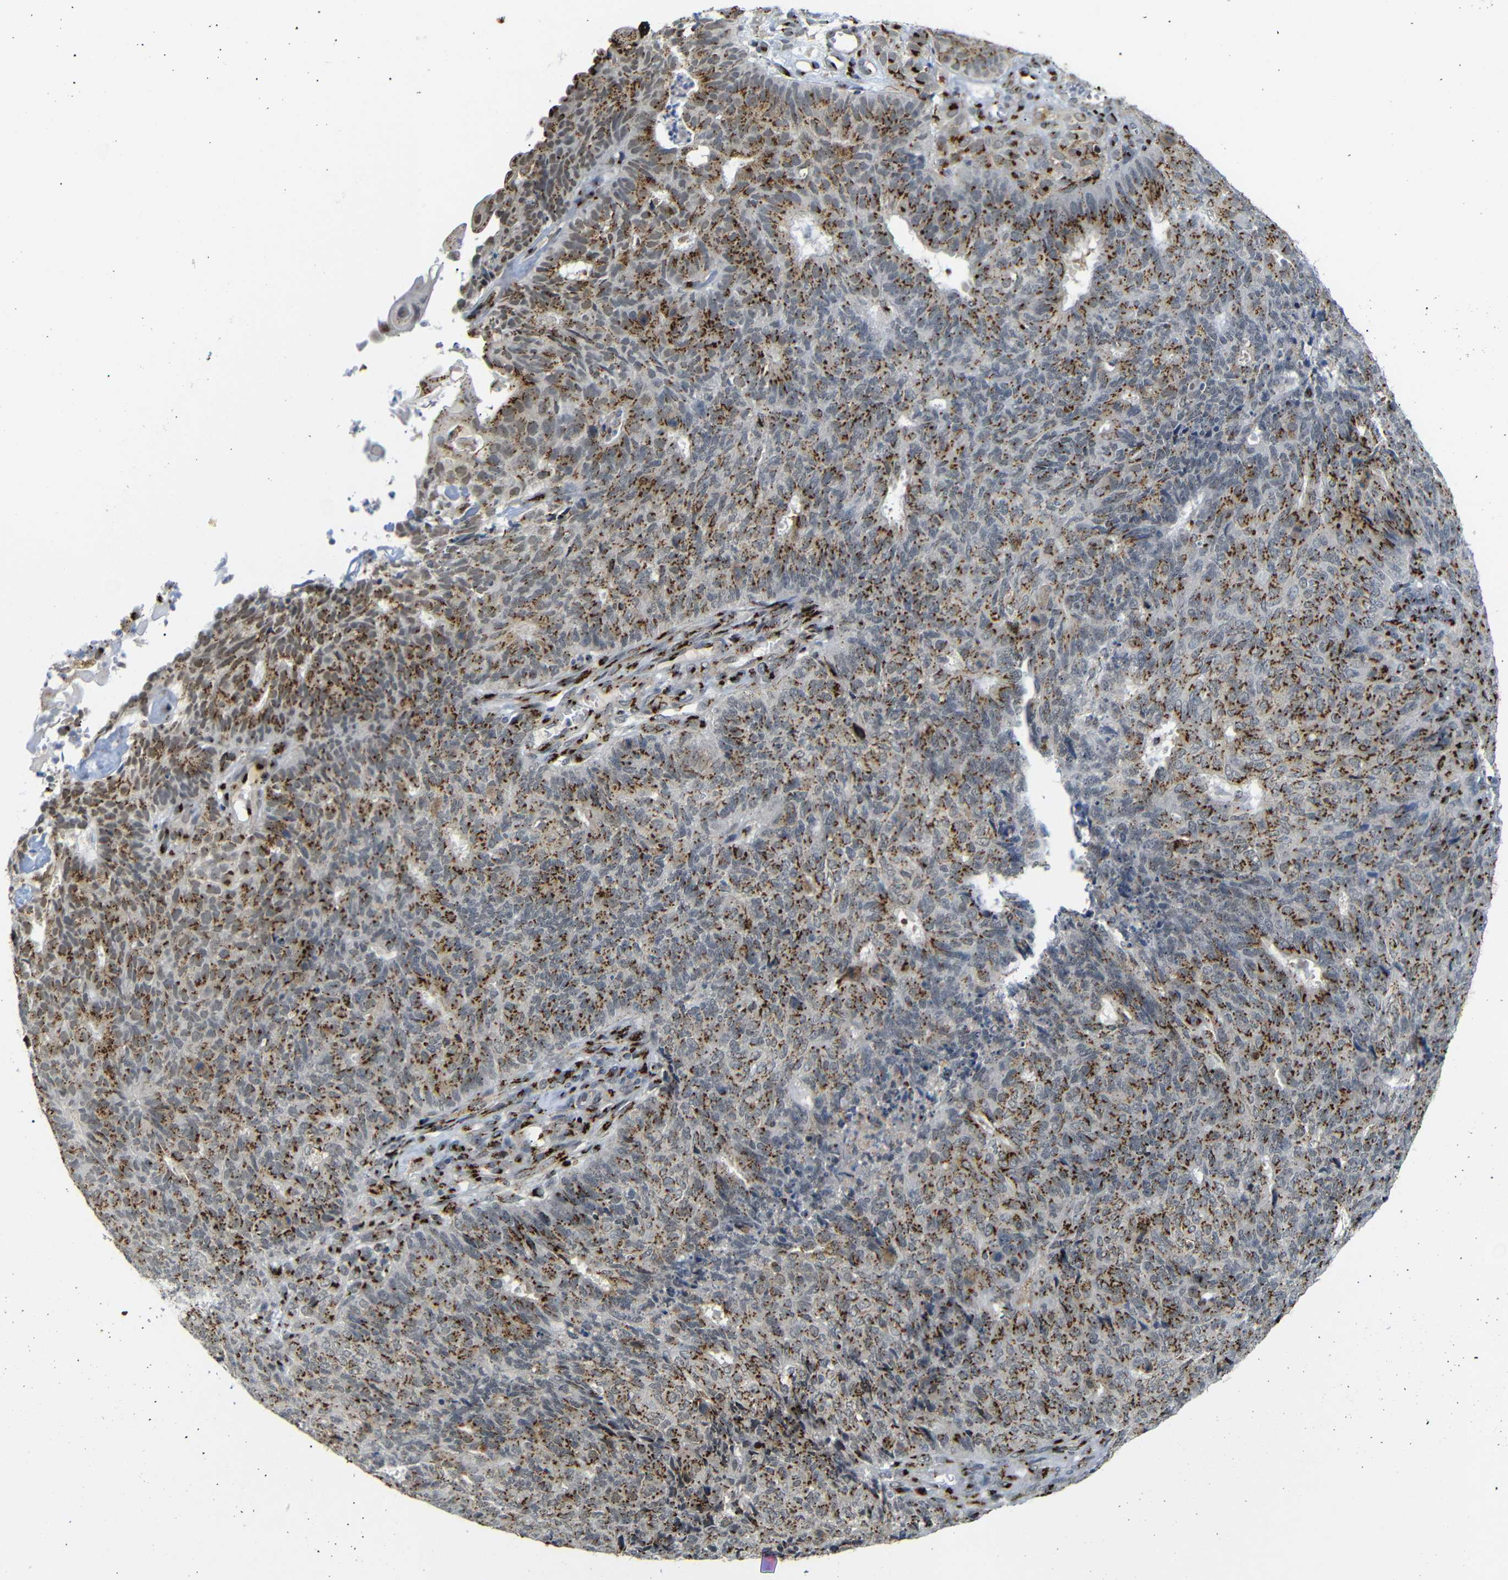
{"staining": {"intensity": "moderate", "quantity": ">75%", "location": "cytoplasmic/membranous"}, "tissue": "endometrial cancer", "cell_type": "Tumor cells", "image_type": "cancer", "snomed": [{"axis": "morphology", "description": "Adenocarcinoma, NOS"}, {"axis": "topography", "description": "Endometrium"}], "caption": "A high-resolution micrograph shows IHC staining of endometrial adenocarcinoma, which exhibits moderate cytoplasmic/membranous expression in approximately >75% of tumor cells.", "gene": "TGOLN2", "patient": {"sex": "female", "age": 32}}